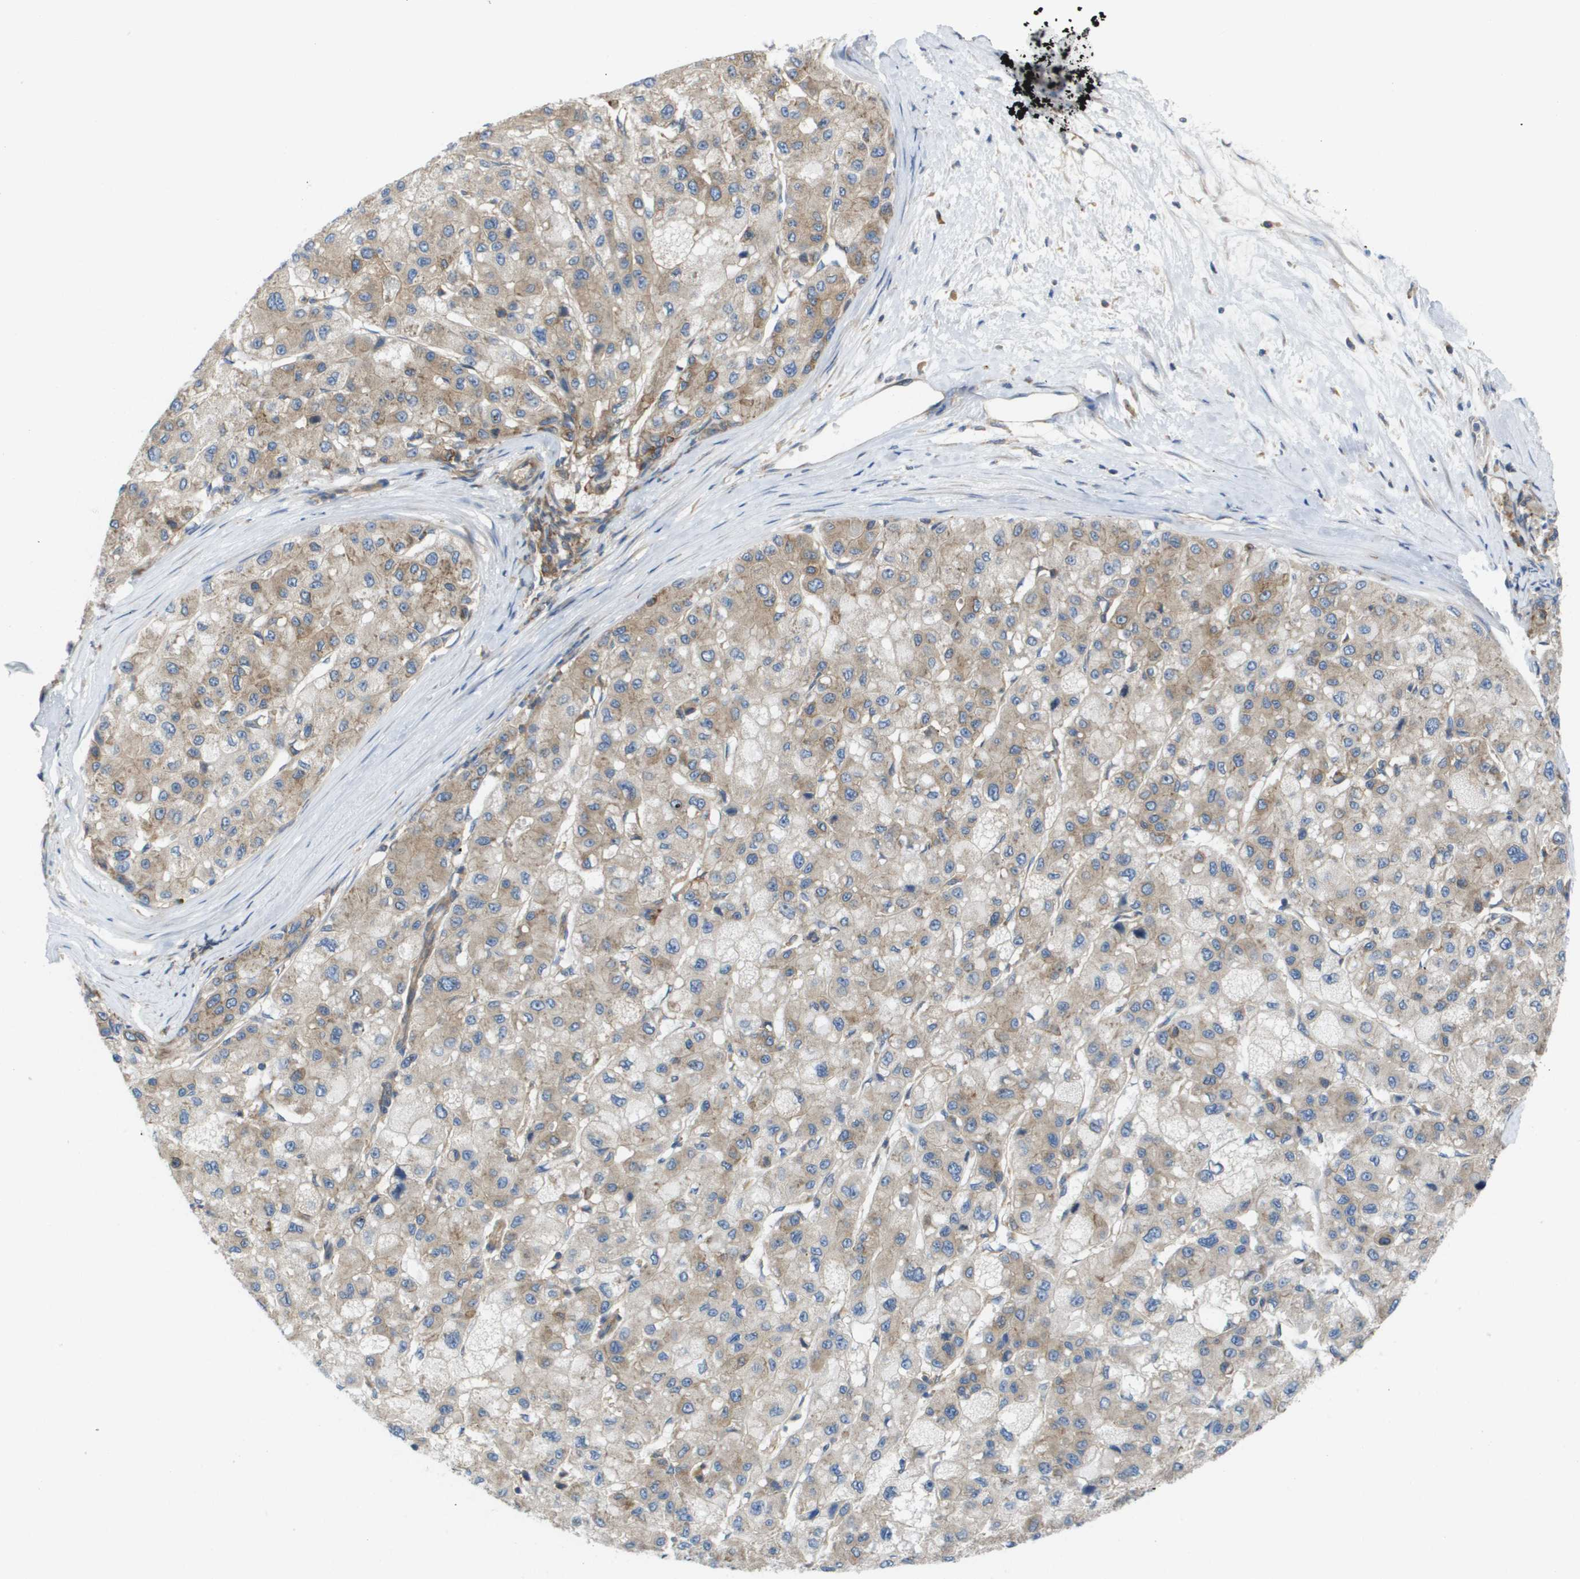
{"staining": {"intensity": "moderate", "quantity": "<25%", "location": "cytoplasmic/membranous"}, "tissue": "liver cancer", "cell_type": "Tumor cells", "image_type": "cancer", "snomed": [{"axis": "morphology", "description": "Carcinoma, Hepatocellular, NOS"}, {"axis": "topography", "description": "Liver"}], "caption": "Immunohistochemistry photomicrograph of human liver cancer stained for a protein (brown), which displays low levels of moderate cytoplasmic/membranous positivity in about <25% of tumor cells.", "gene": "EIF4G2", "patient": {"sex": "male", "age": 80}}